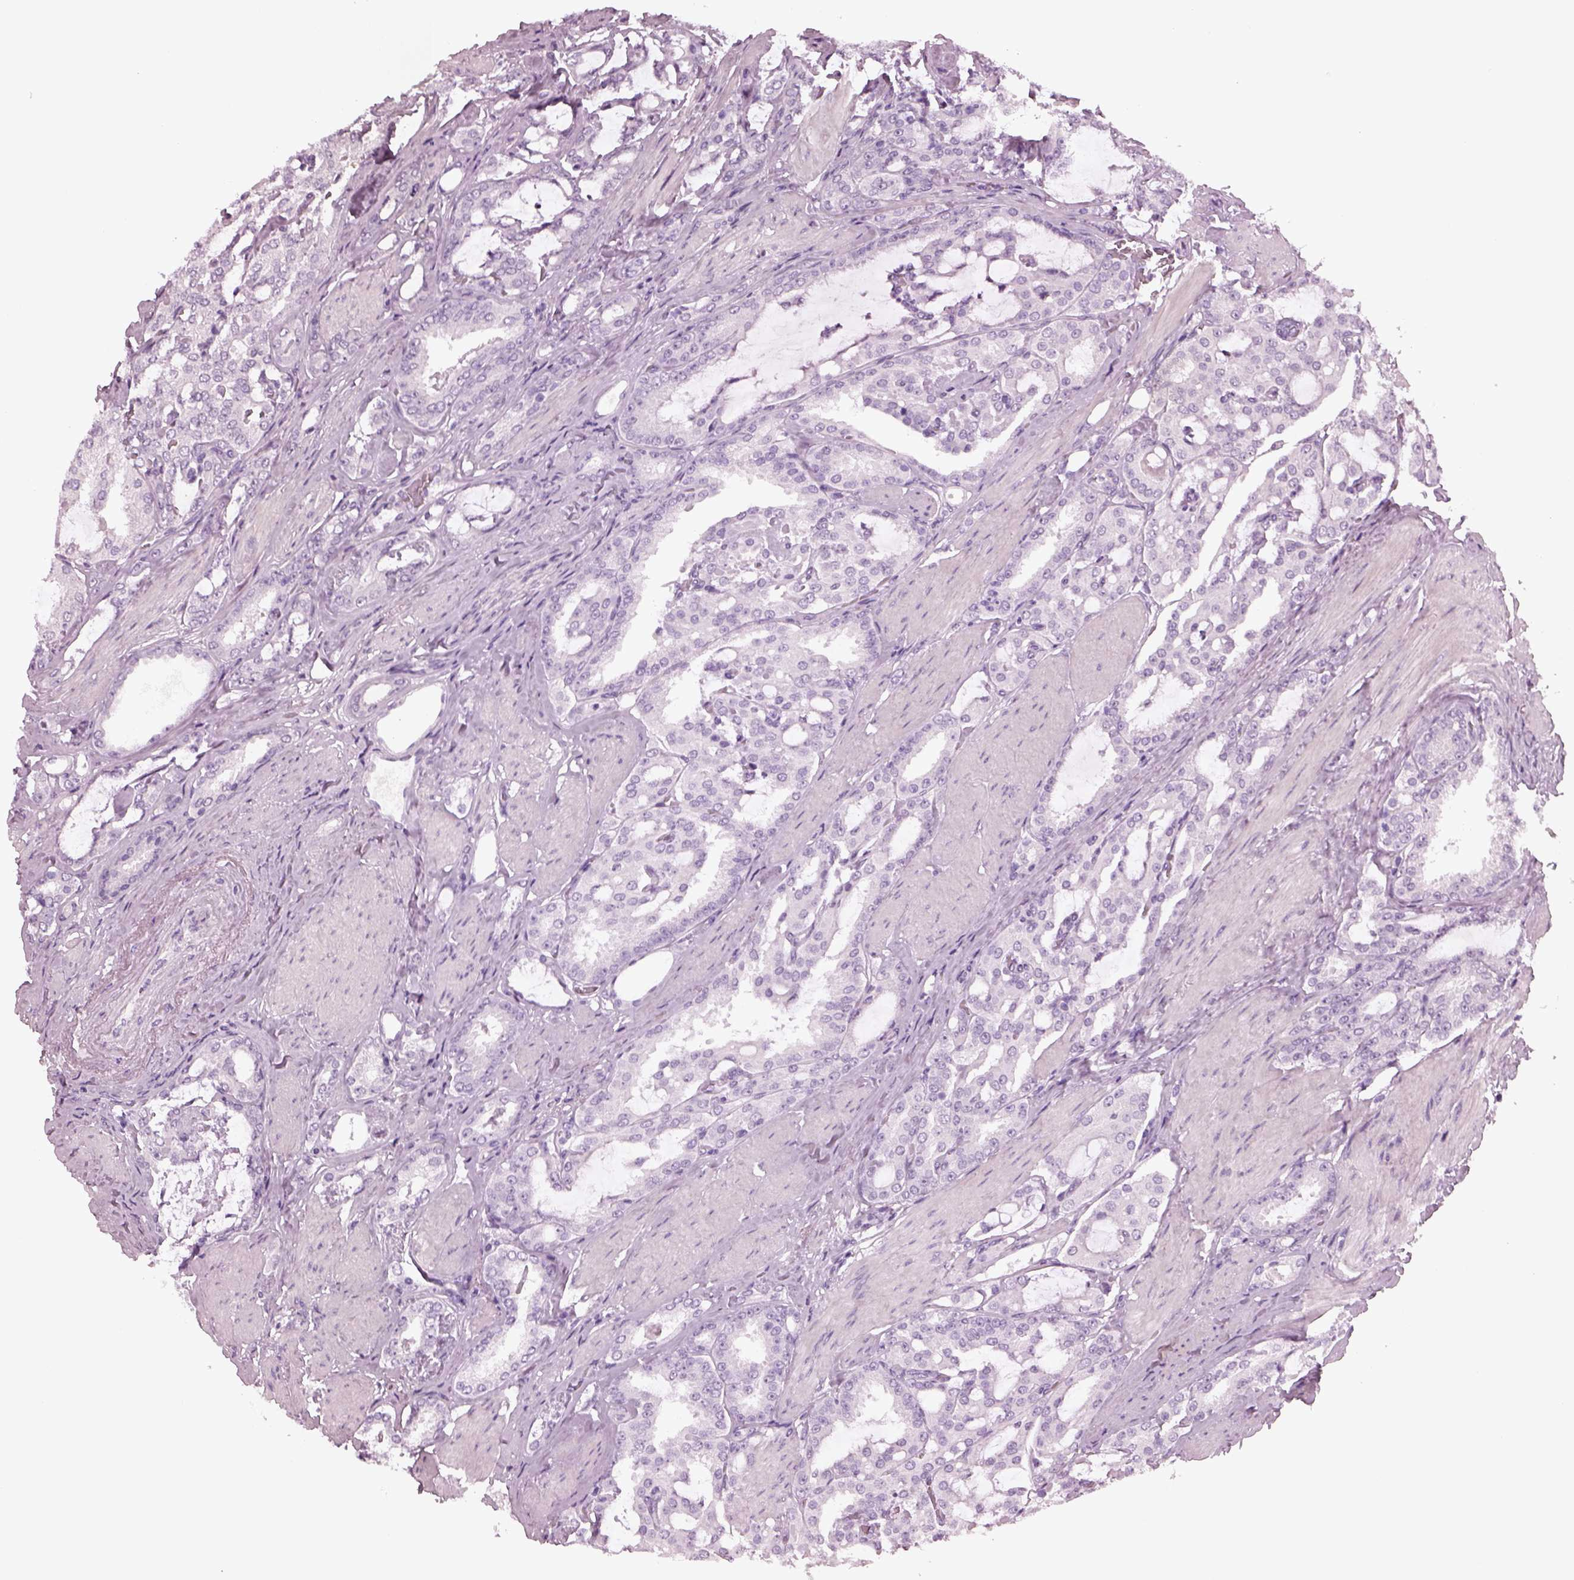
{"staining": {"intensity": "negative", "quantity": "none", "location": "none"}, "tissue": "prostate cancer", "cell_type": "Tumor cells", "image_type": "cancer", "snomed": [{"axis": "morphology", "description": "Adenocarcinoma, High grade"}, {"axis": "topography", "description": "Prostate"}], "caption": "Immunohistochemical staining of human adenocarcinoma (high-grade) (prostate) displays no significant expression in tumor cells.", "gene": "SLC6A17", "patient": {"sex": "male", "age": 63}}